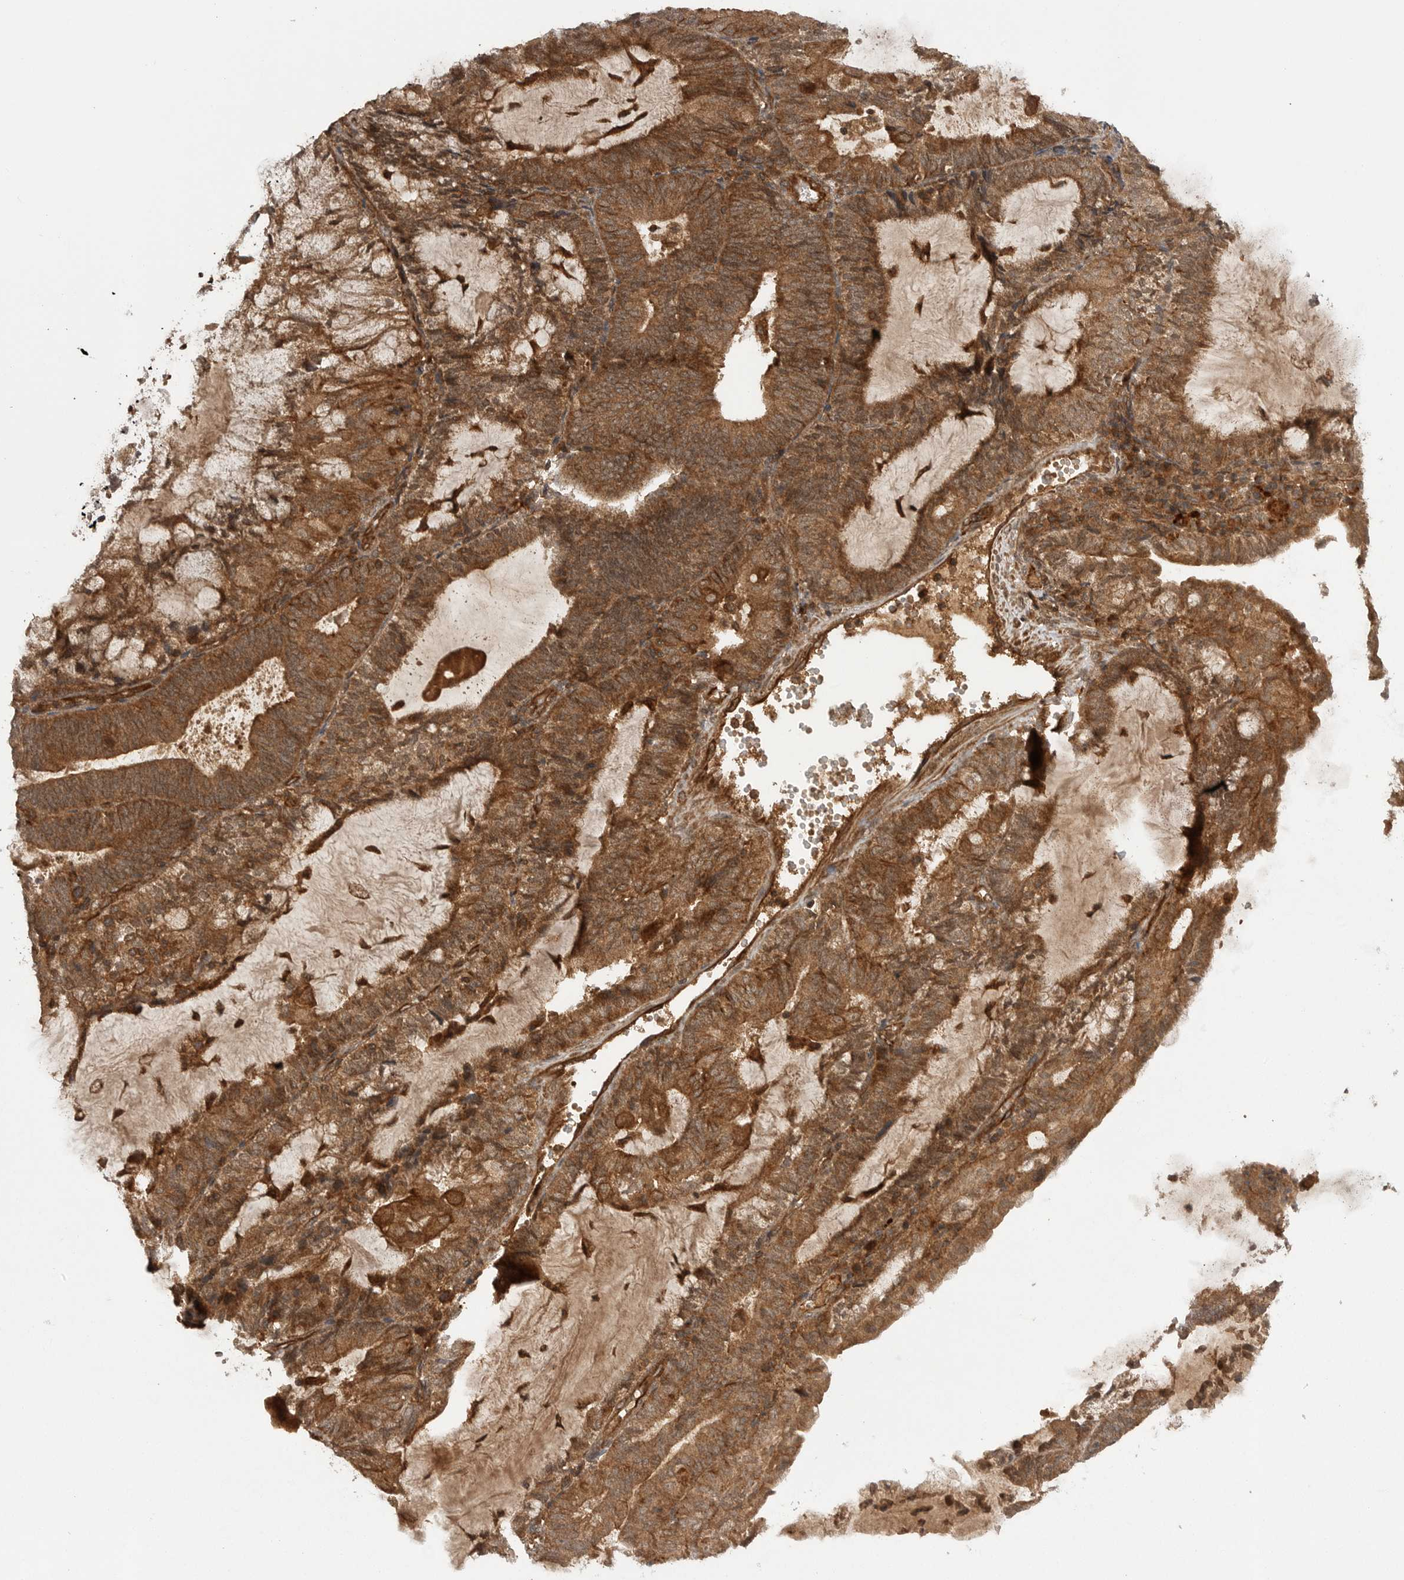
{"staining": {"intensity": "strong", "quantity": ">75%", "location": "cytoplasmic/membranous"}, "tissue": "endometrial cancer", "cell_type": "Tumor cells", "image_type": "cancer", "snomed": [{"axis": "morphology", "description": "Adenocarcinoma, NOS"}, {"axis": "topography", "description": "Endometrium"}], "caption": "Endometrial cancer (adenocarcinoma) stained with a protein marker displays strong staining in tumor cells.", "gene": "PRDX4", "patient": {"sex": "female", "age": 81}}